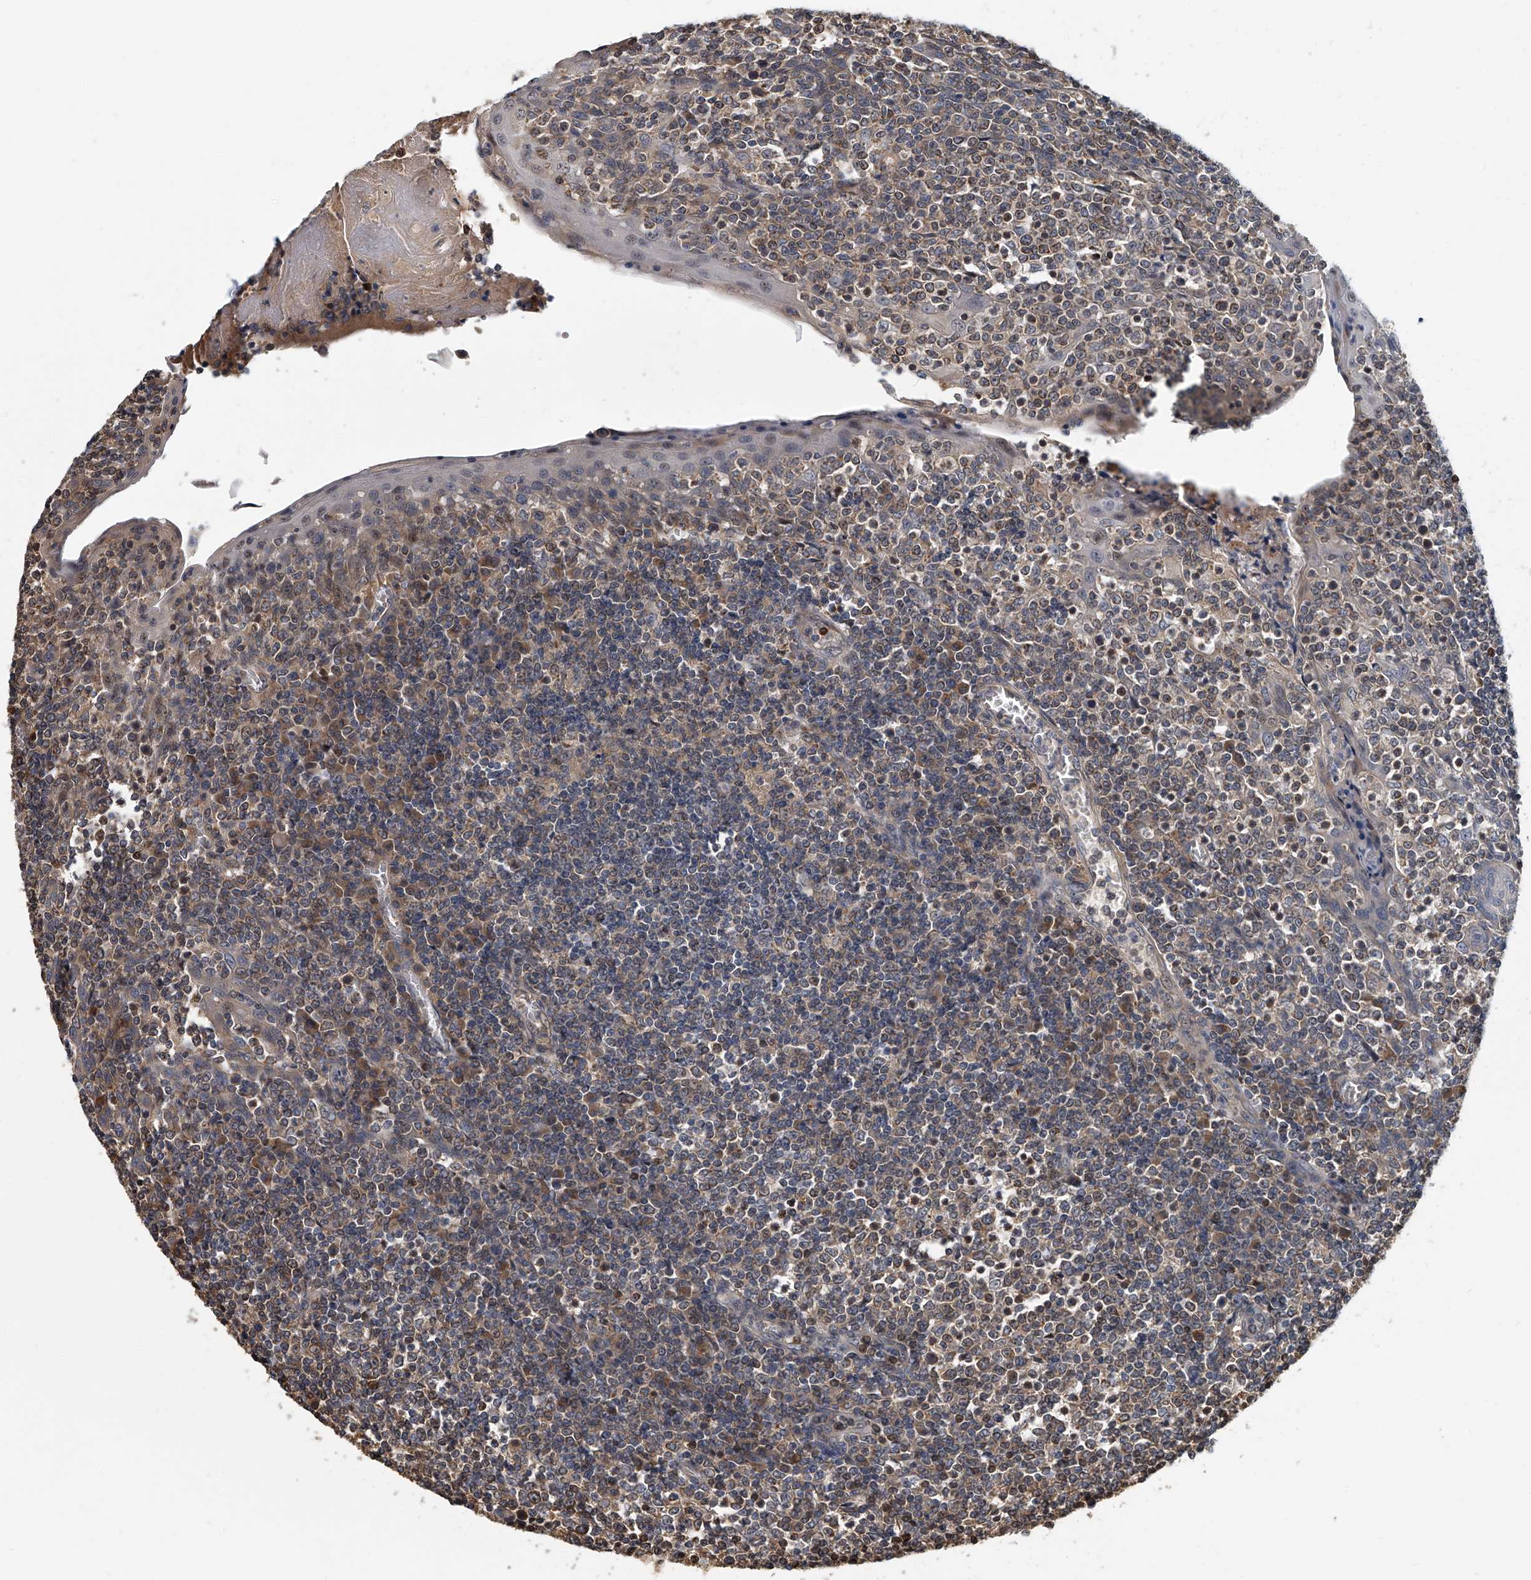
{"staining": {"intensity": "weak", "quantity": "25%-75%", "location": "cytoplasmic/membranous"}, "tissue": "tonsil", "cell_type": "Germinal center cells", "image_type": "normal", "snomed": [{"axis": "morphology", "description": "Normal tissue, NOS"}, {"axis": "topography", "description": "Tonsil"}], "caption": "Immunohistochemical staining of normal tonsil exhibits 25%-75% levels of weak cytoplasmic/membranous protein positivity in approximately 25%-75% of germinal center cells.", "gene": "CD200", "patient": {"sex": "female", "age": 19}}